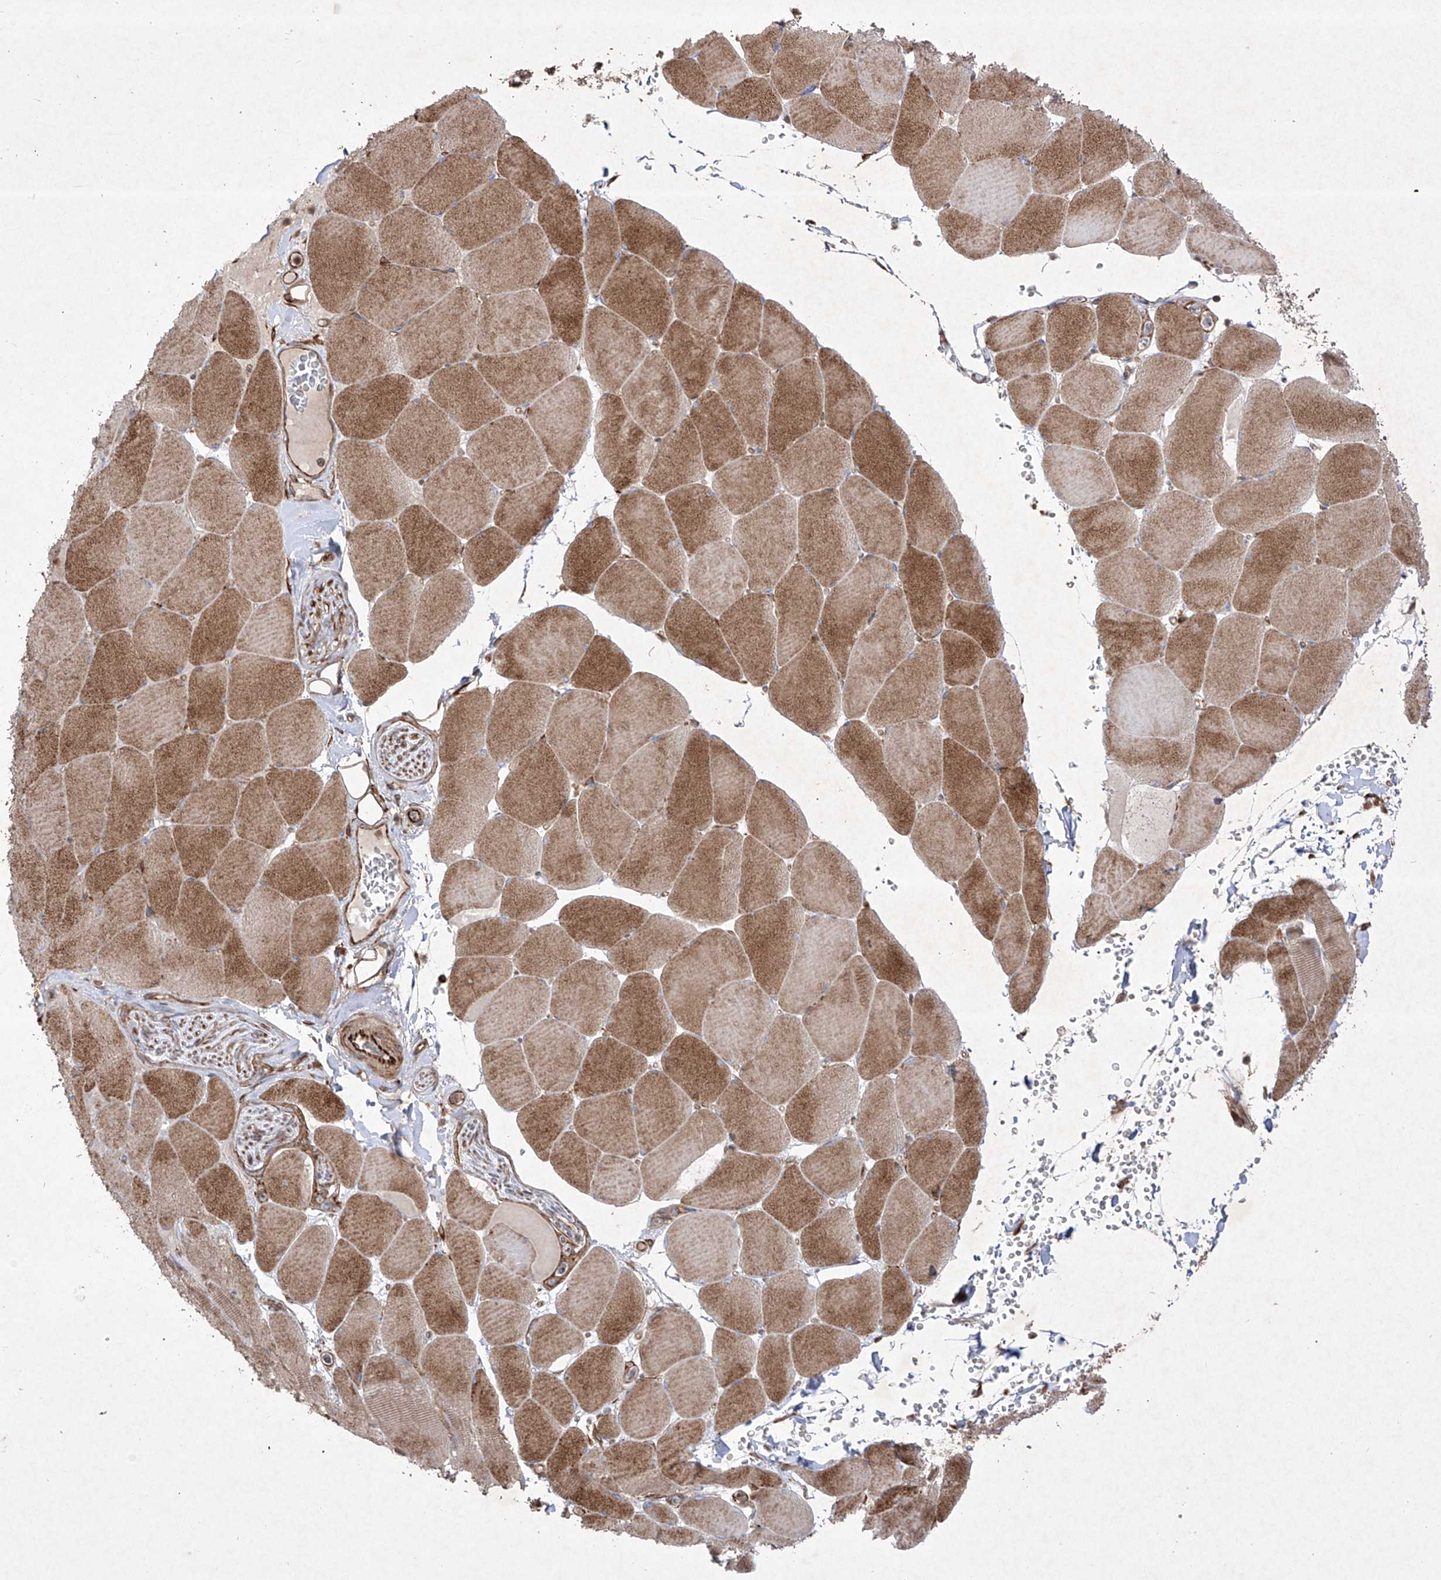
{"staining": {"intensity": "moderate", "quantity": ">75%", "location": "cytoplasmic/membranous"}, "tissue": "skeletal muscle", "cell_type": "Myocytes", "image_type": "normal", "snomed": [{"axis": "morphology", "description": "Normal tissue, NOS"}, {"axis": "topography", "description": "Skeletal muscle"}, {"axis": "topography", "description": "Head-Neck"}], "caption": "Skeletal muscle stained for a protein shows moderate cytoplasmic/membranous positivity in myocytes. (DAB (3,3'-diaminobenzidine) IHC, brown staining for protein, blue staining for nuclei).", "gene": "YKT6", "patient": {"sex": "male", "age": 66}}